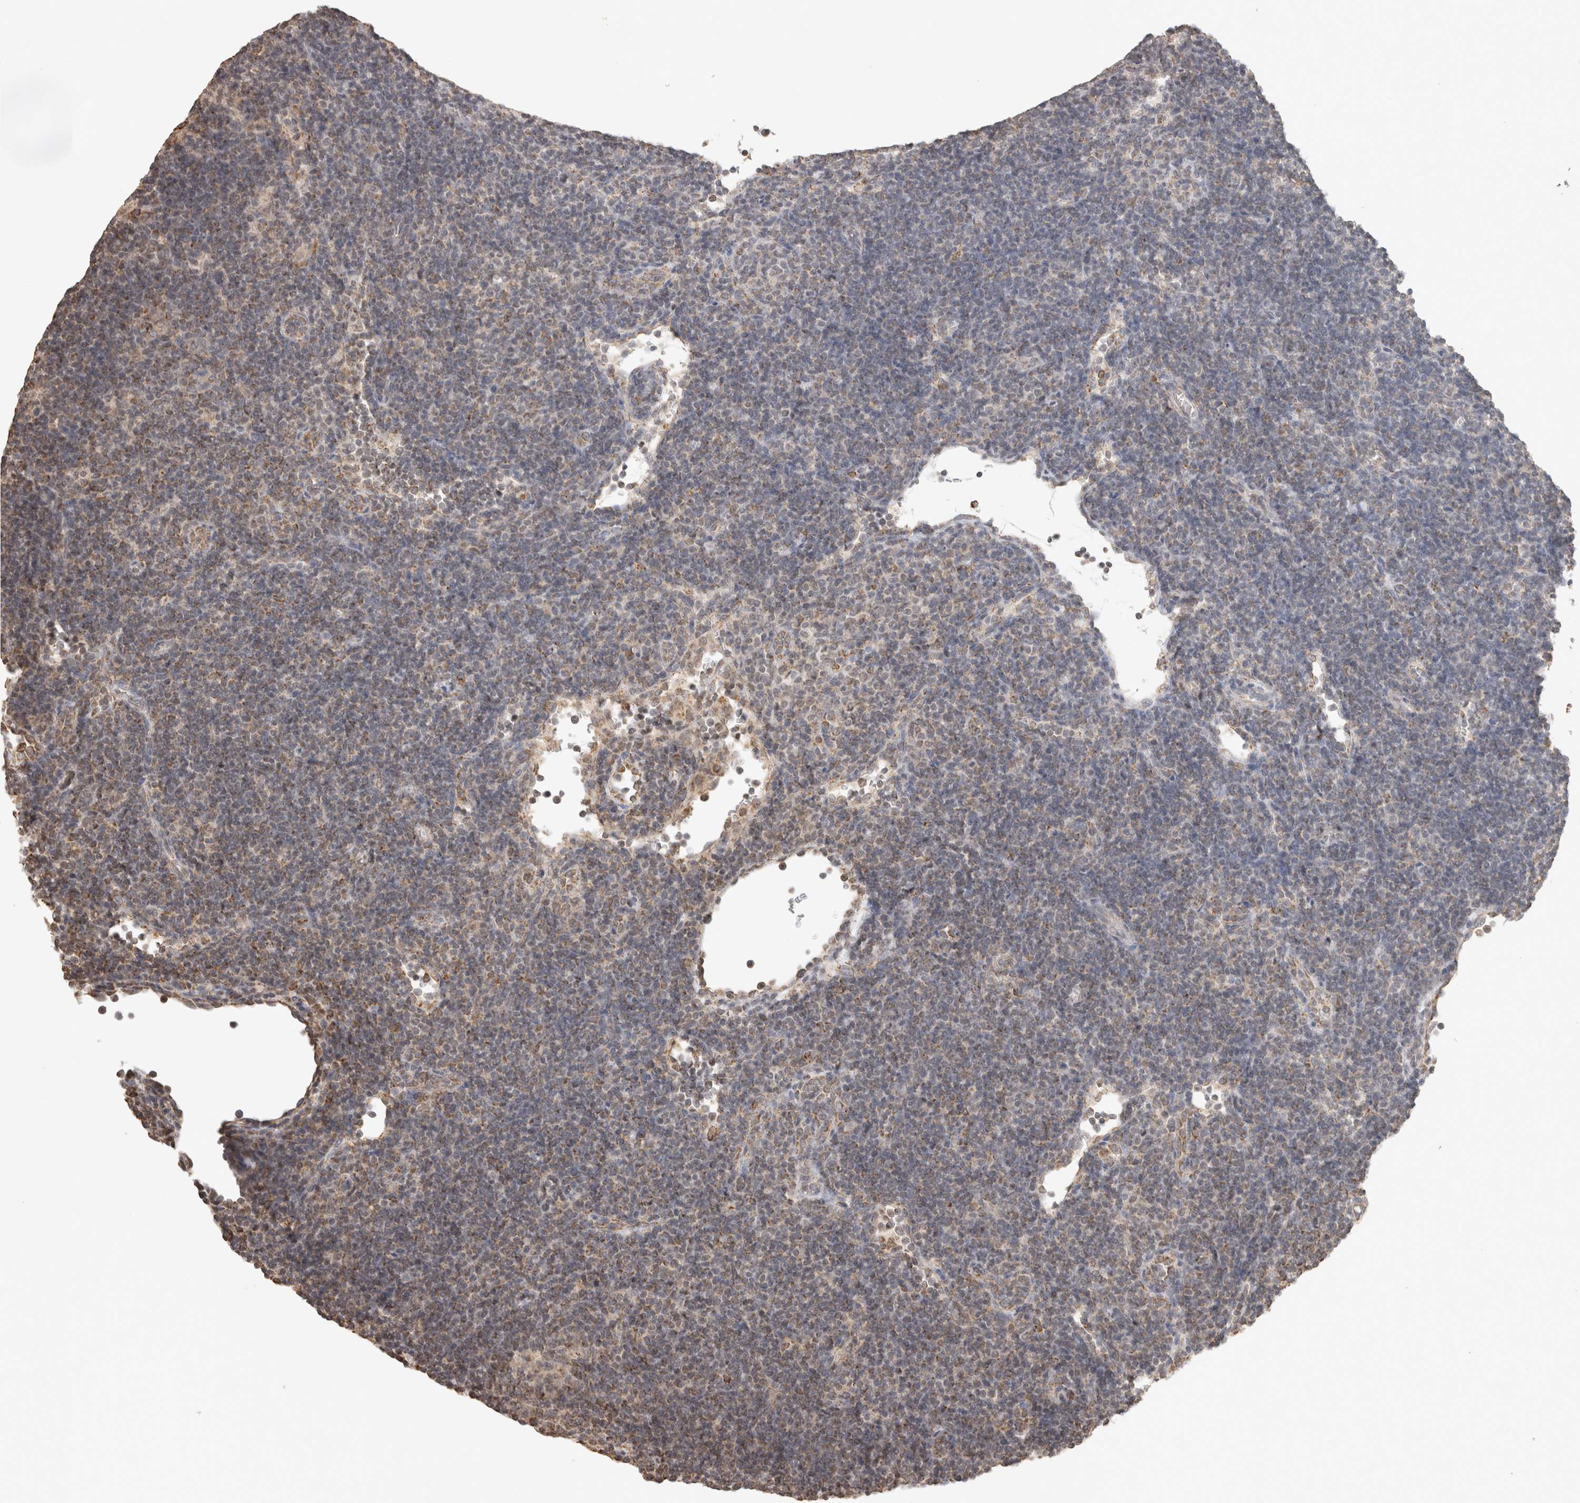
{"staining": {"intensity": "weak", "quantity": "<25%", "location": "cytoplasmic/membranous"}, "tissue": "lymphoma", "cell_type": "Tumor cells", "image_type": "cancer", "snomed": [{"axis": "morphology", "description": "Hodgkin's disease, NOS"}, {"axis": "topography", "description": "Lymph node"}], "caption": "Immunohistochemistry (IHC) micrograph of neoplastic tissue: human lymphoma stained with DAB (3,3'-diaminobenzidine) exhibits no significant protein positivity in tumor cells.", "gene": "BNIP3L", "patient": {"sex": "female", "age": 57}}